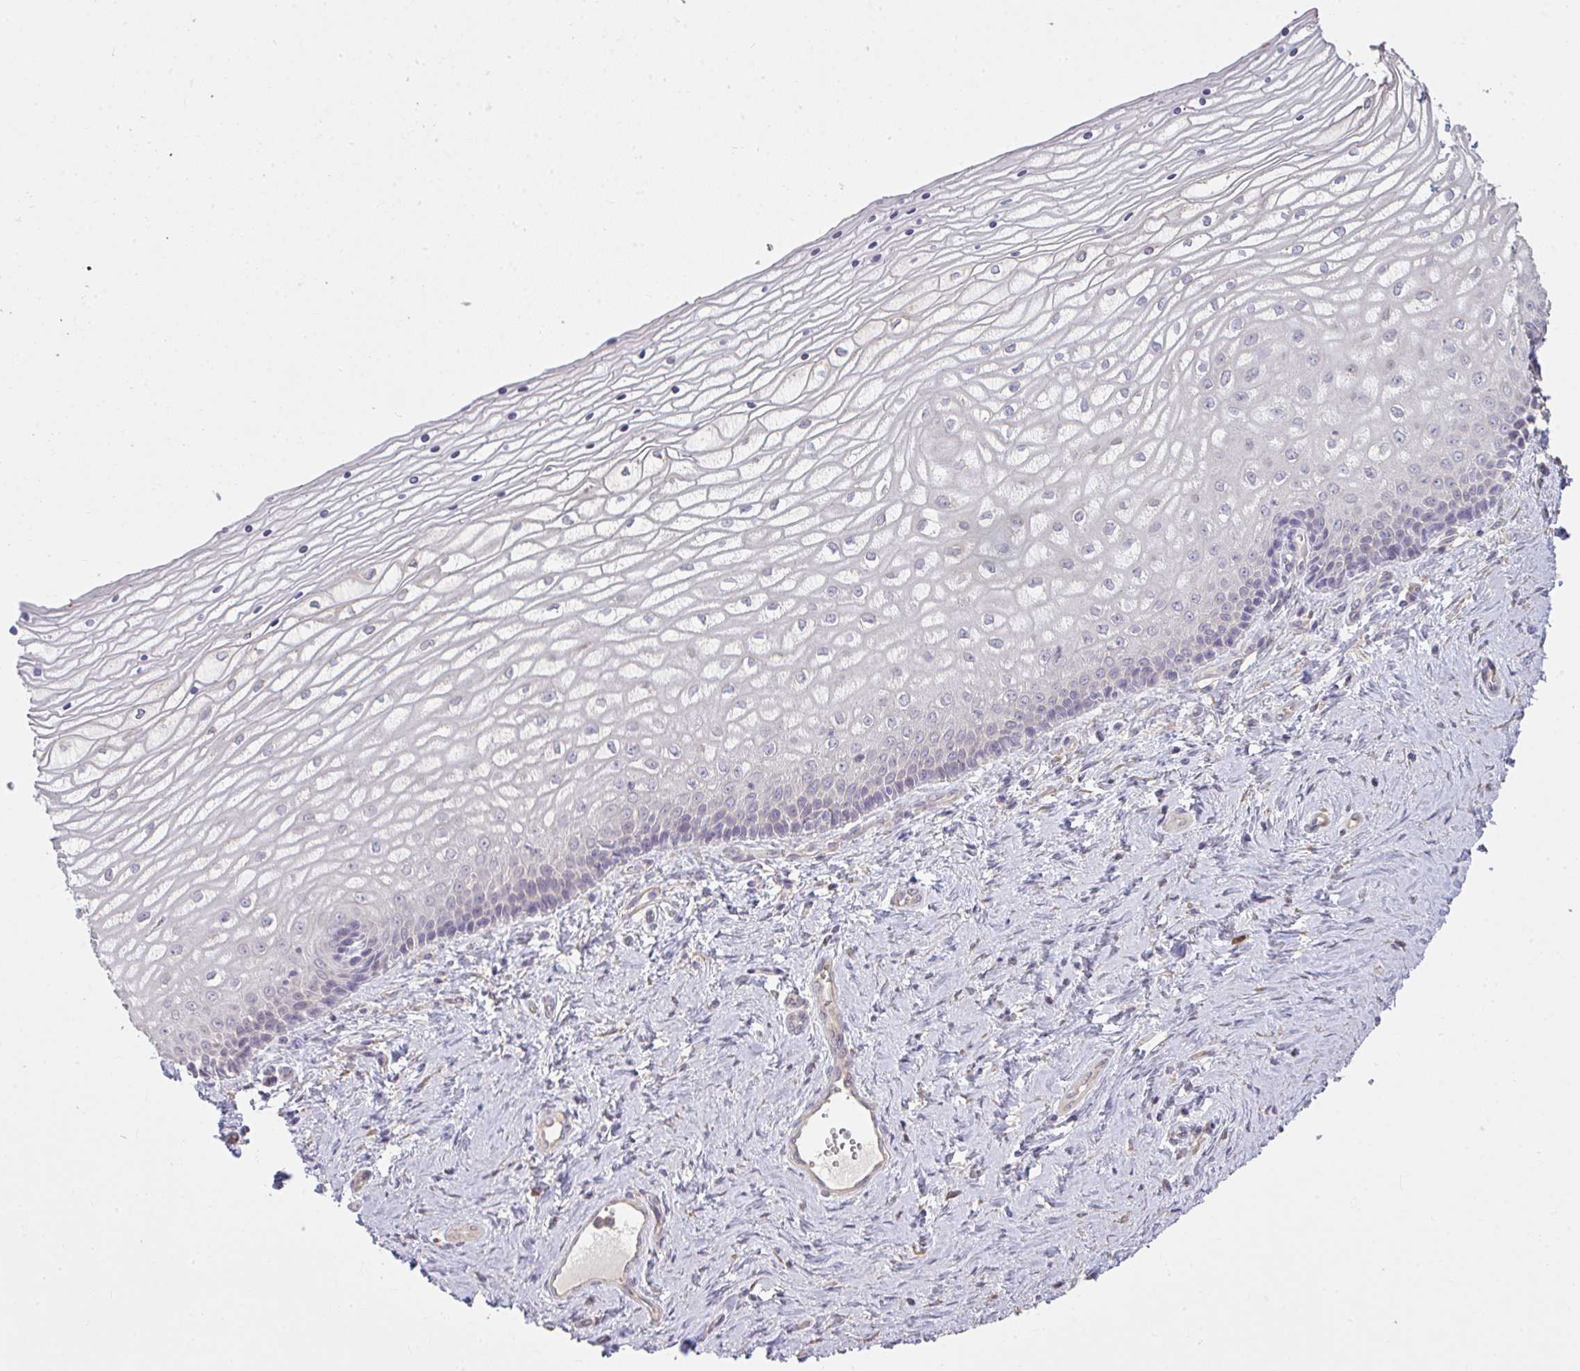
{"staining": {"intensity": "weak", "quantity": "<25%", "location": "cytoplasmic/membranous"}, "tissue": "vagina", "cell_type": "Squamous epithelial cells", "image_type": "normal", "snomed": [{"axis": "morphology", "description": "Normal tissue, NOS"}, {"axis": "topography", "description": "Vagina"}], "caption": "A histopathology image of human vagina is negative for staining in squamous epithelial cells. (Immunohistochemistry, brightfield microscopy, high magnification).", "gene": "BRINP3", "patient": {"sex": "female", "age": 45}}